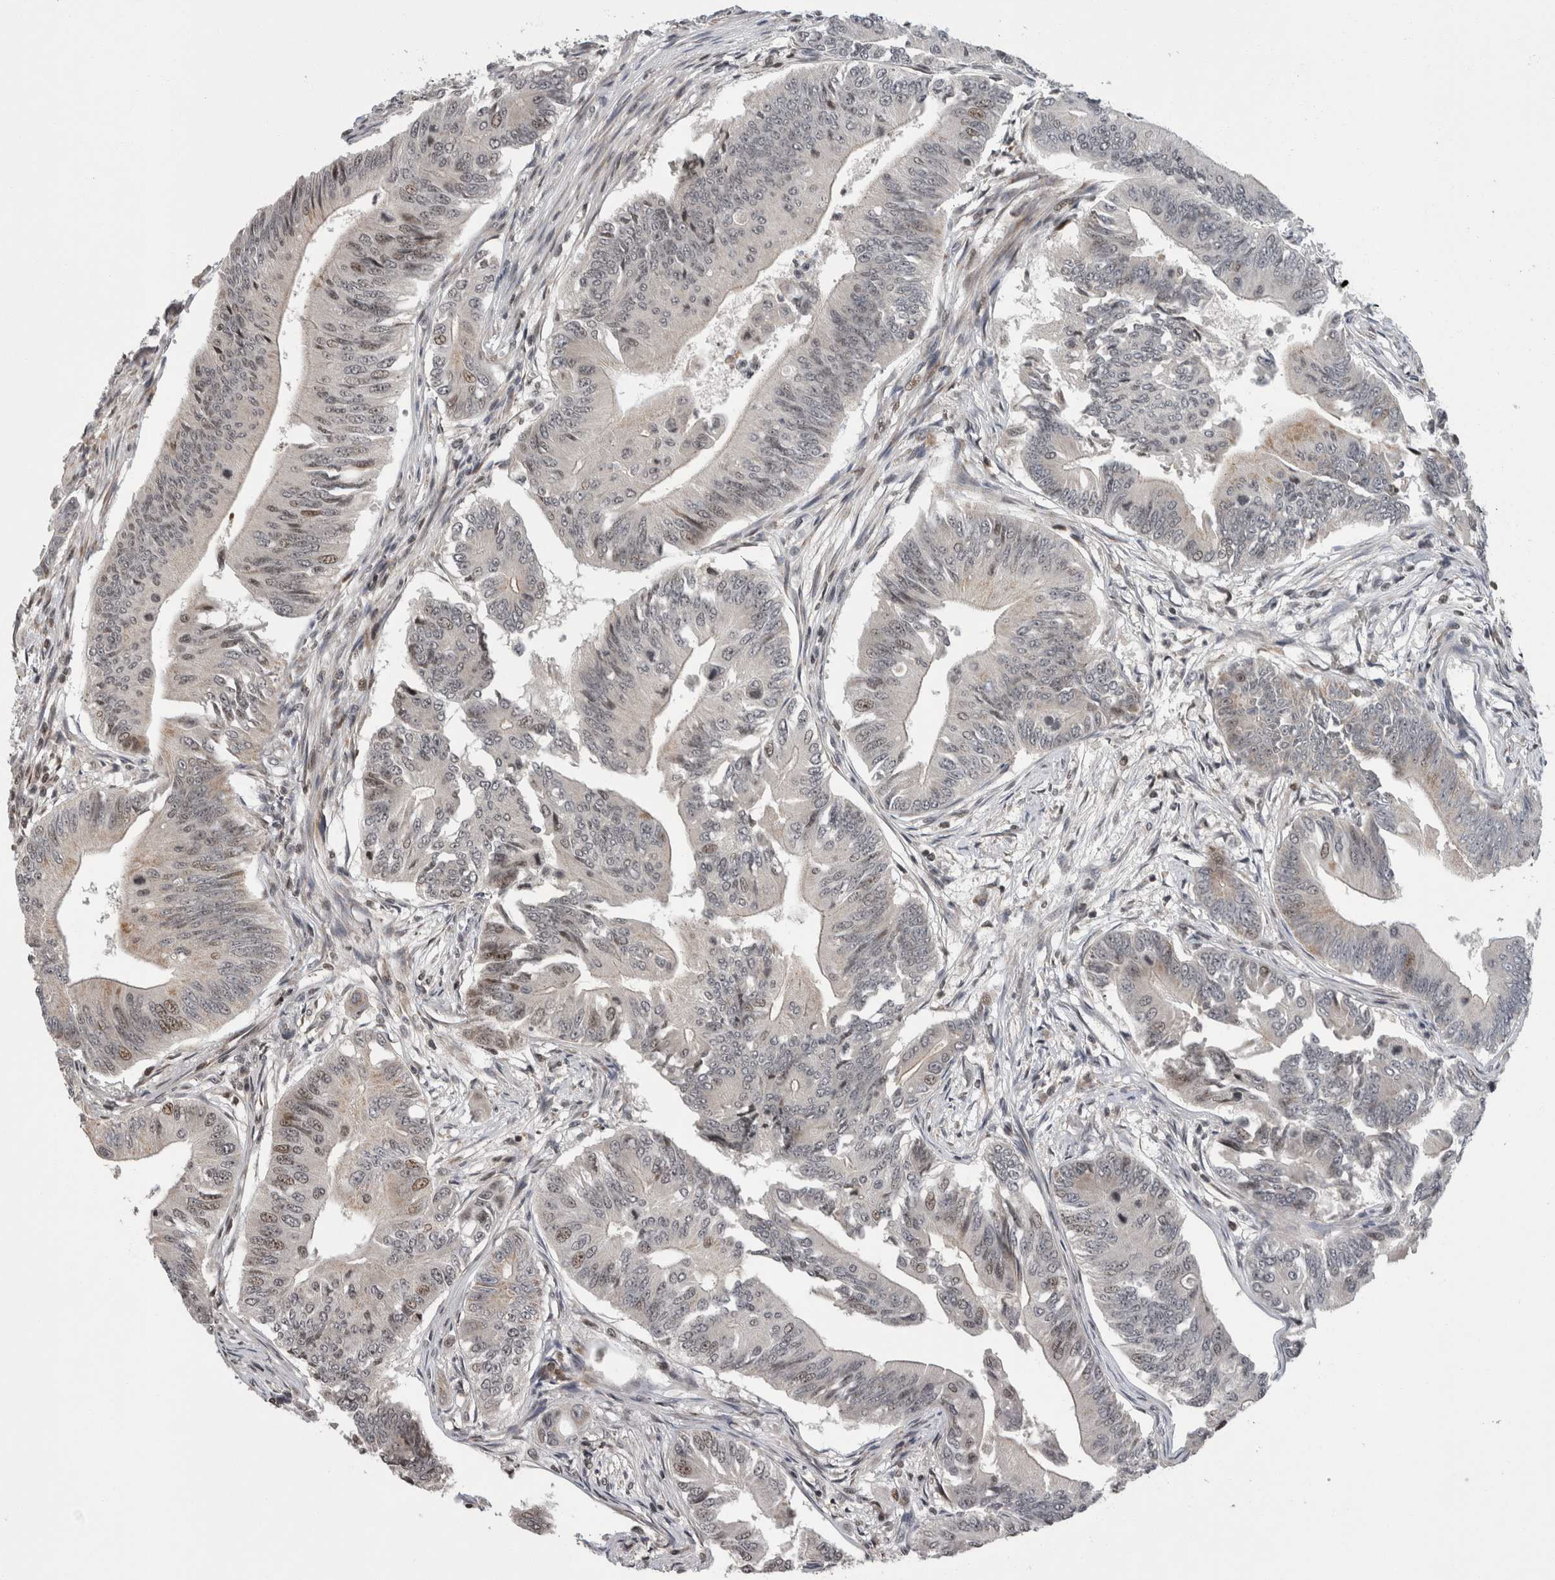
{"staining": {"intensity": "weak", "quantity": "<25%", "location": "nuclear"}, "tissue": "colorectal cancer", "cell_type": "Tumor cells", "image_type": "cancer", "snomed": [{"axis": "morphology", "description": "Adenoma, NOS"}, {"axis": "morphology", "description": "Adenocarcinoma, NOS"}, {"axis": "topography", "description": "Colon"}], "caption": "Immunohistochemistry photomicrograph of human colorectal adenoma stained for a protein (brown), which displays no positivity in tumor cells. (Immunohistochemistry, brightfield microscopy, high magnification).", "gene": "ZBTB11", "patient": {"sex": "male", "age": 79}}